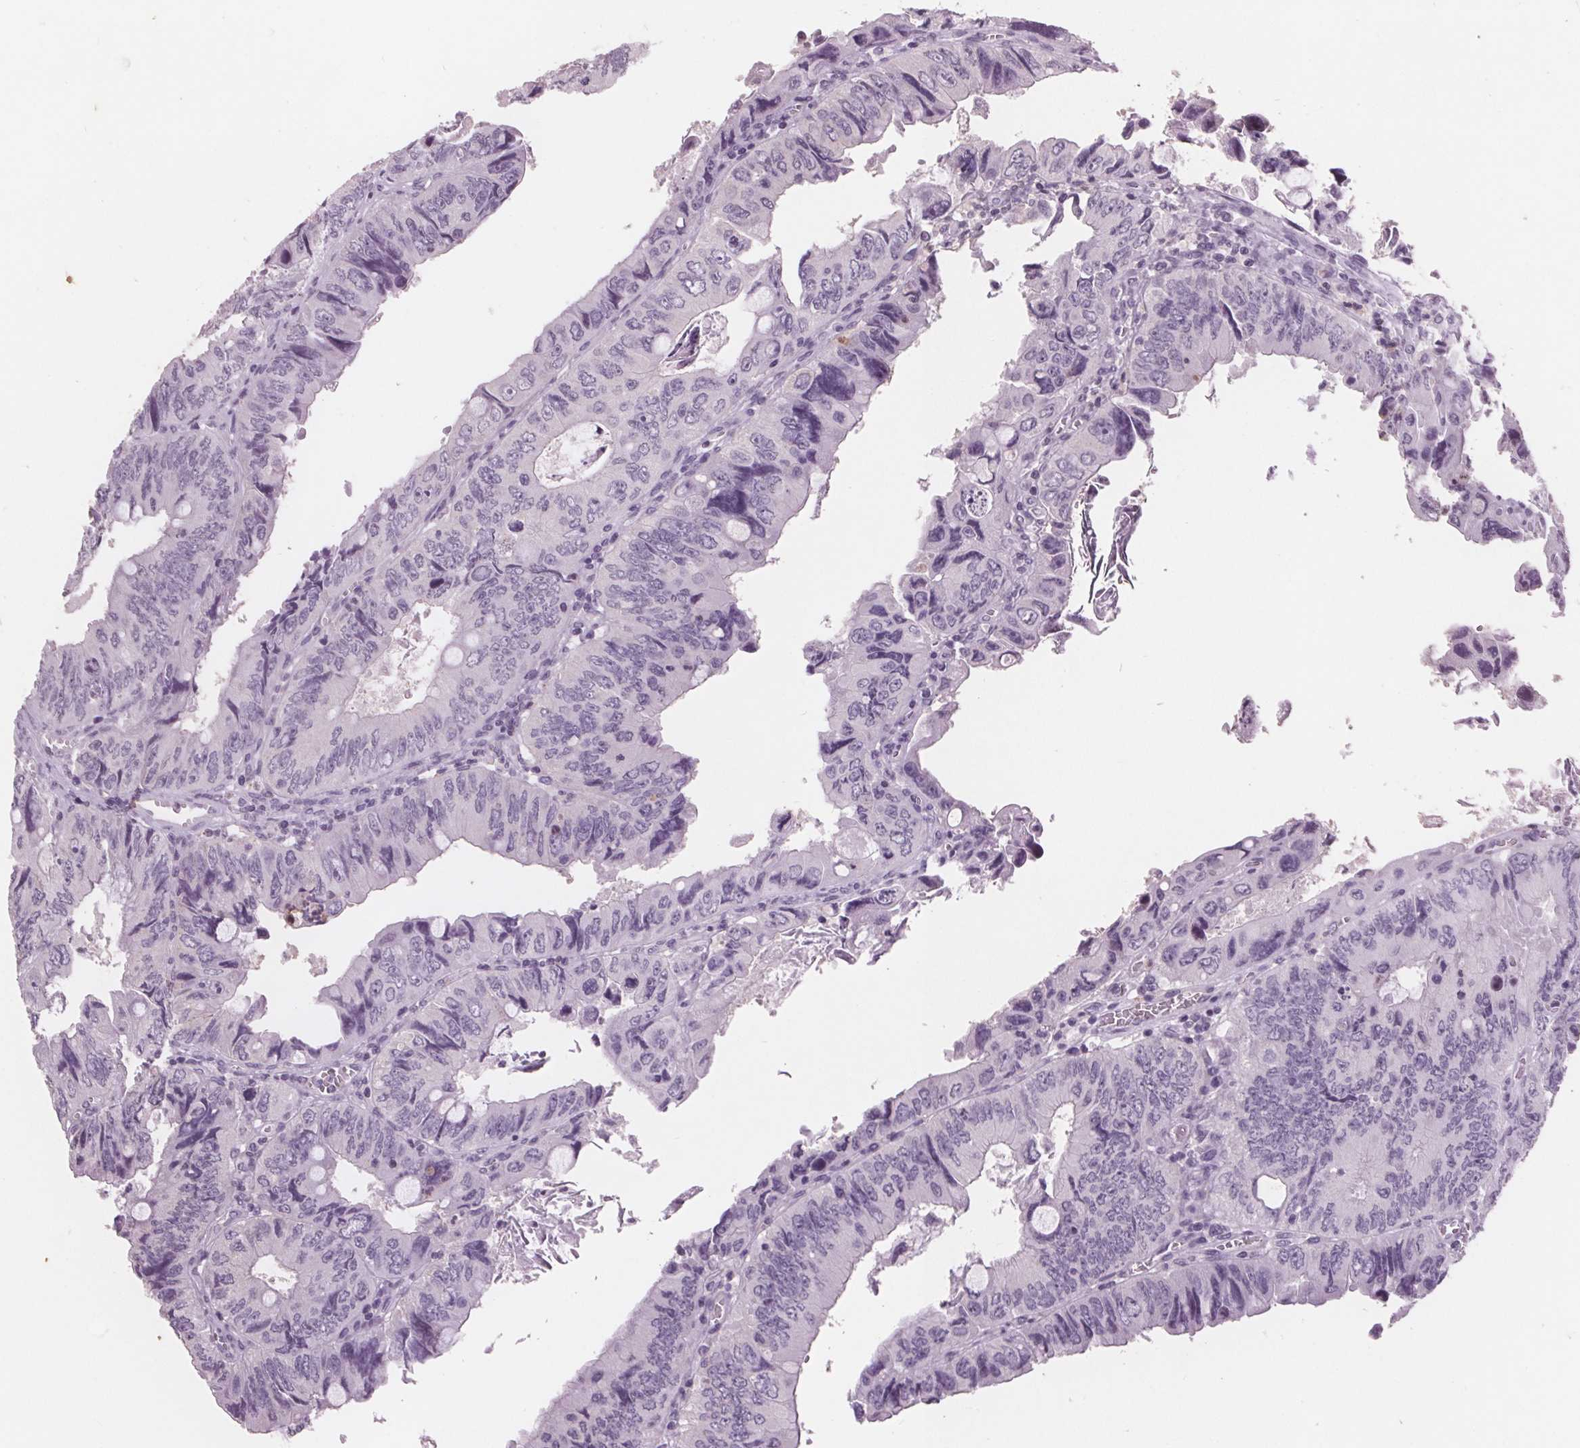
{"staining": {"intensity": "negative", "quantity": "none", "location": "none"}, "tissue": "colorectal cancer", "cell_type": "Tumor cells", "image_type": "cancer", "snomed": [{"axis": "morphology", "description": "Adenocarcinoma, NOS"}, {"axis": "topography", "description": "Colon"}], "caption": "Tumor cells are negative for brown protein staining in colorectal cancer (adenocarcinoma).", "gene": "PTPN14", "patient": {"sex": "female", "age": 84}}